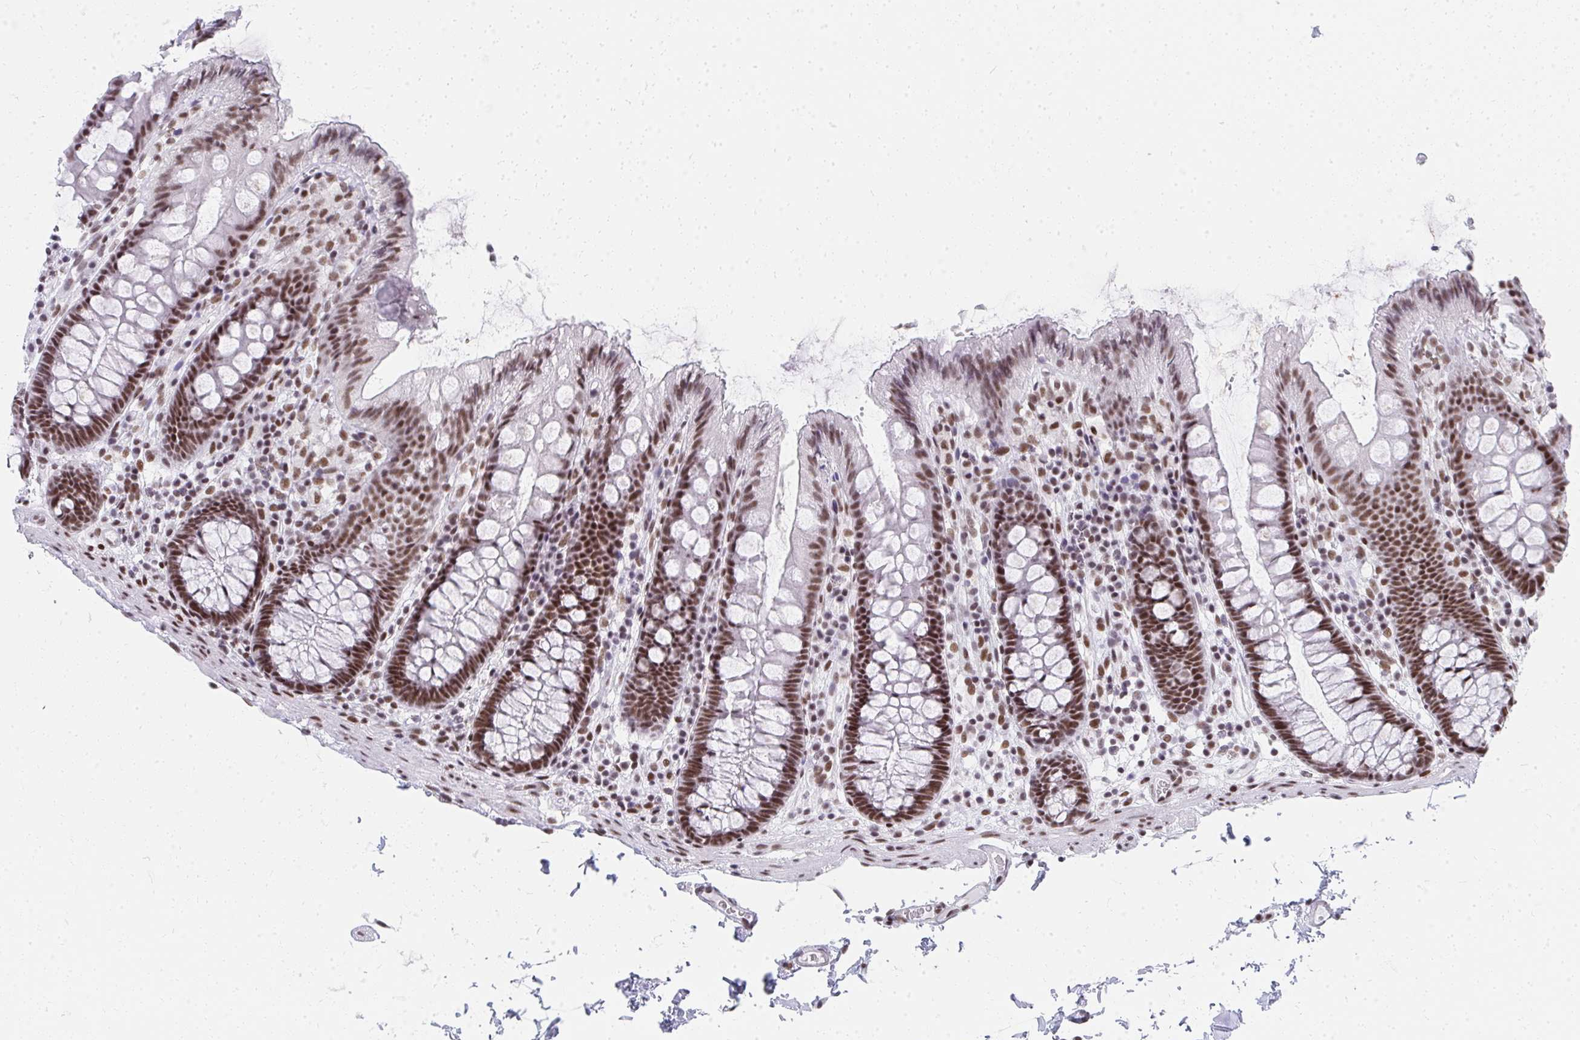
{"staining": {"intensity": "moderate", "quantity": ">75%", "location": "nuclear"}, "tissue": "colon", "cell_type": "Endothelial cells", "image_type": "normal", "snomed": [{"axis": "morphology", "description": "Normal tissue, NOS"}, {"axis": "topography", "description": "Colon"}], "caption": "Unremarkable colon demonstrates moderate nuclear expression in approximately >75% of endothelial cells, visualized by immunohistochemistry. (IHC, brightfield microscopy, high magnification).", "gene": "CREBBP", "patient": {"sex": "male", "age": 84}}